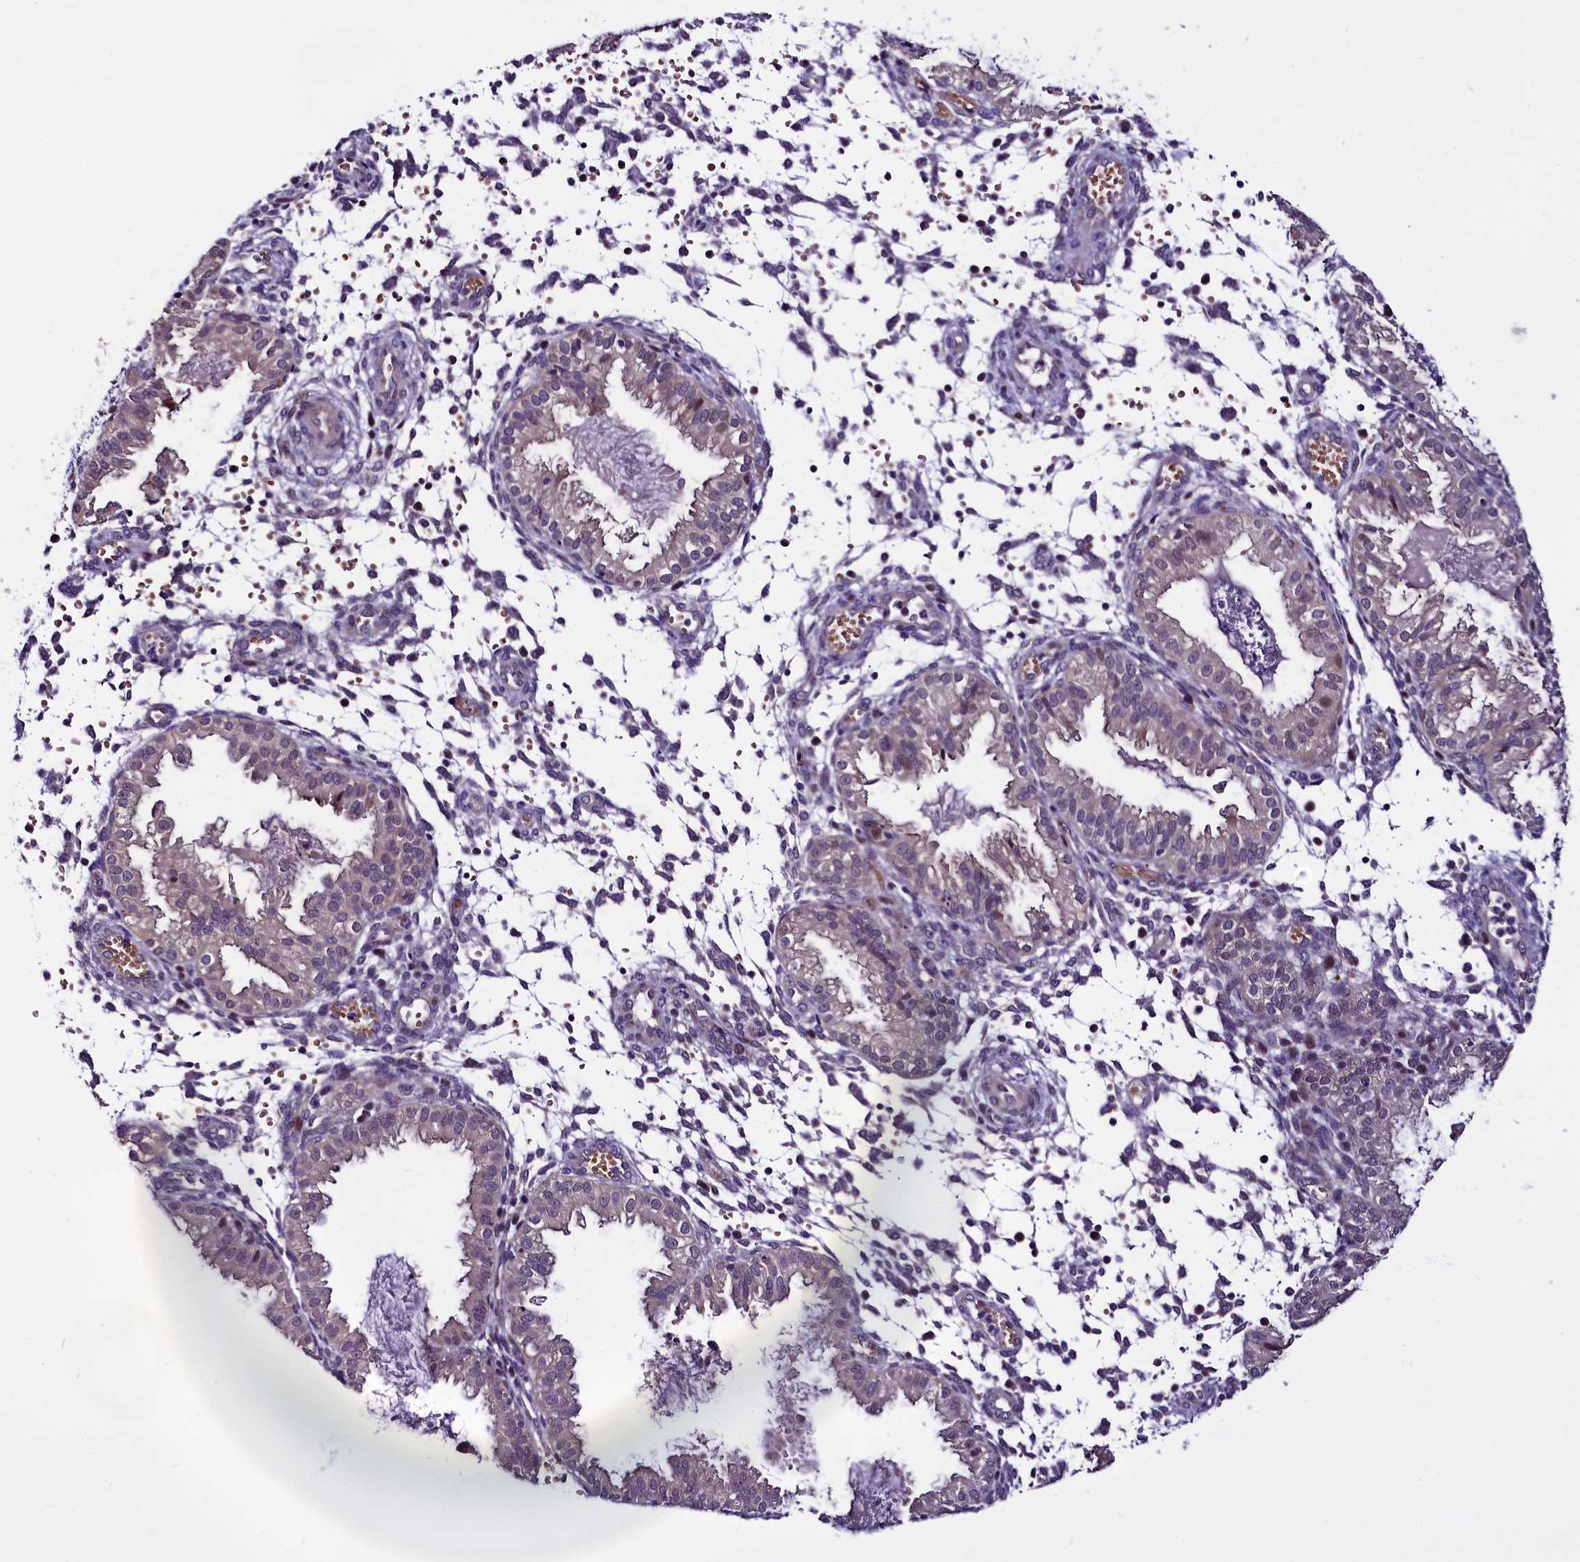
{"staining": {"intensity": "weak", "quantity": "<25%", "location": "cytoplasmic/membranous"}, "tissue": "endometrium", "cell_type": "Cells in endometrial stroma", "image_type": "normal", "snomed": [{"axis": "morphology", "description": "Normal tissue, NOS"}, {"axis": "topography", "description": "Endometrium"}], "caption": "A high-resolution micrograph shows IHC staining of benign endometrium, which shows no significant positivity in cells in endometrial stroma. (DAB (3,3'-diaminobenzidine) immunohistochemistry (IHC) with hematoxylin counter stain).", "gene": "C9orf40", "patient": {"sex": "female", "age": 33}}